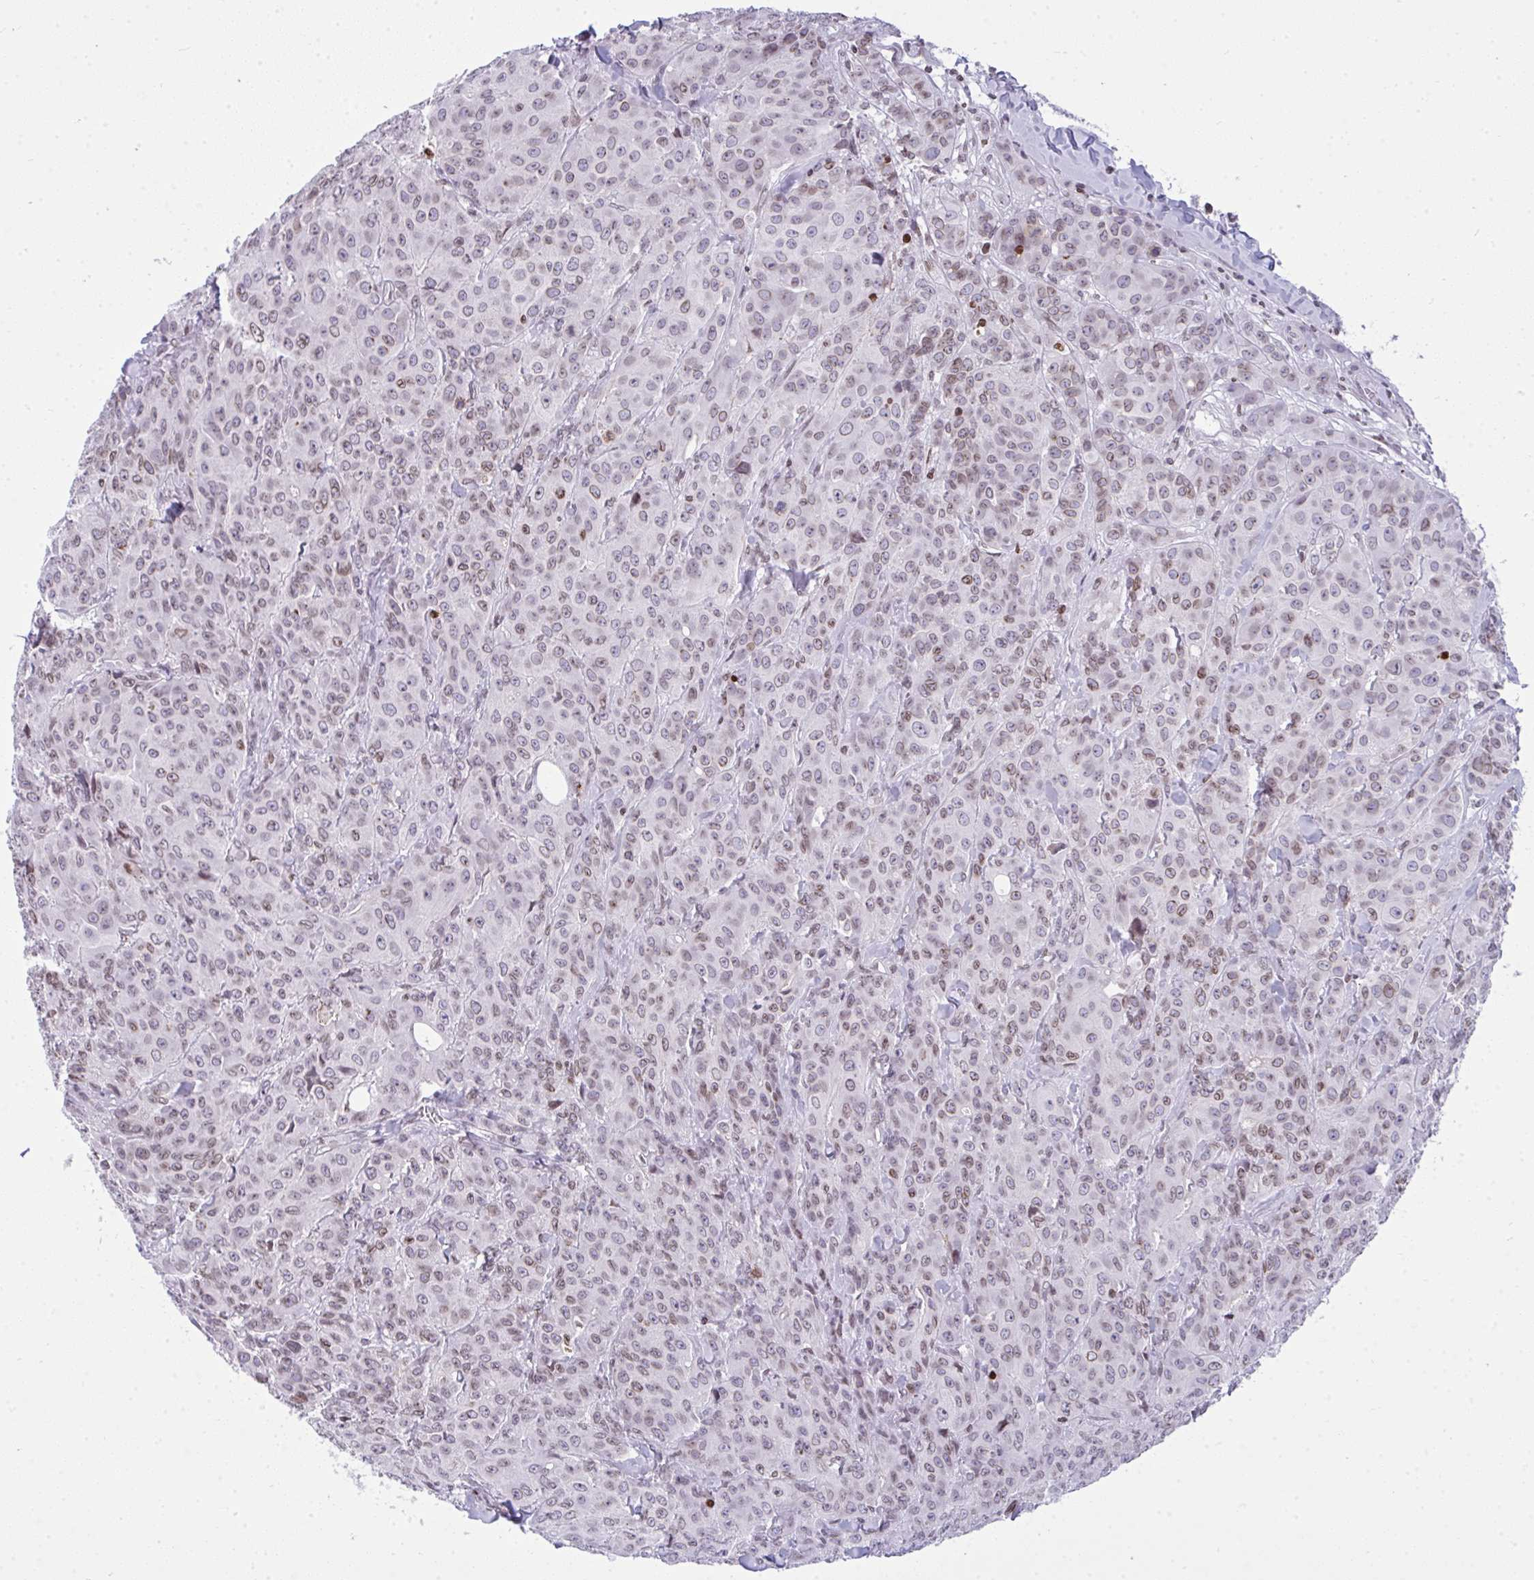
{"staining": {"intensity": "weak", "quantity": "25%-75%", "location": "cytoplasmic/membranous,nuclear"}, "tissue": "breast cancer", "cell_type": "Tumor cells", "image_type": "cancer", "snomed": [{"axis": "morphology", "description": "Normal tissue, NOS"}, {"axis": "morphology", "description": "Duct carcinoma"}, {"axis": "topography", "description": "Breast"}], "caption": "This is an image of IHC staining of infiltrating ductal carcinoma (breast), which shows weak positivity in the cytoplasmic/membranous and nuclear of tumor cells.", "gene": "LMNB2", "patient": {"sex": "female", "age": 43}}